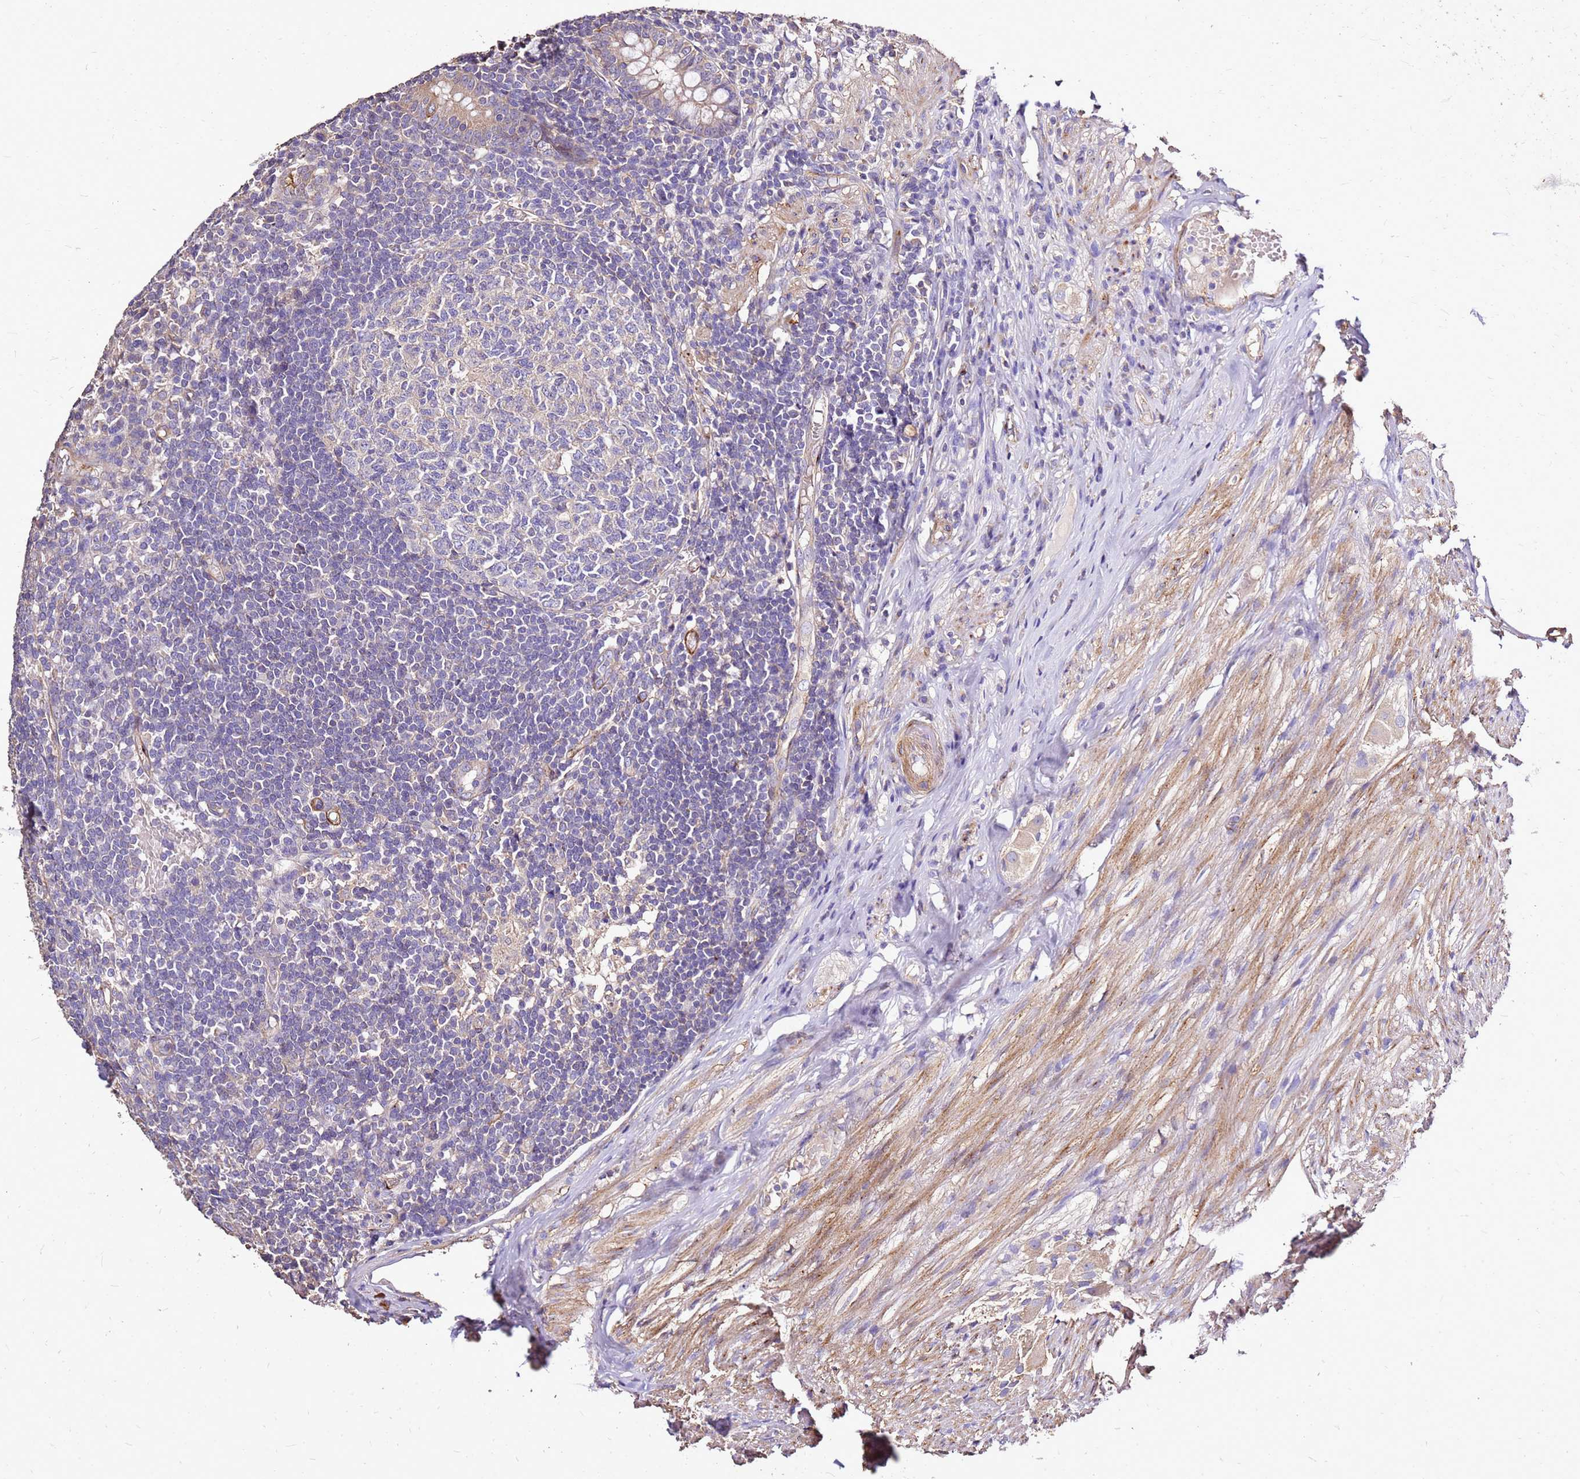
{"staining": {"intensity": "moderate", "quantity": "25%-75%", "location": "cytoplasmic/membranous"}, "tissue": "appendix", "cell_type": "Glandular cells", "image_type": "normal", "snomed": [{"axis": "morphology", "description": "Normal tissue, NOS"}, {"axis": "topography", "description": "Appendix"}], "caption": "Immunohistochemical staining of normal human appendix demonstrates 25%-75% levels of moderate cytoplasmic/membranous protein staining in approximately 25%-75% of glandular cells. (DAB = brown stain, brightfield microscopy at high magnification).", "gene": "EXD3", "patient": {"sex": "male", "age": 83}}